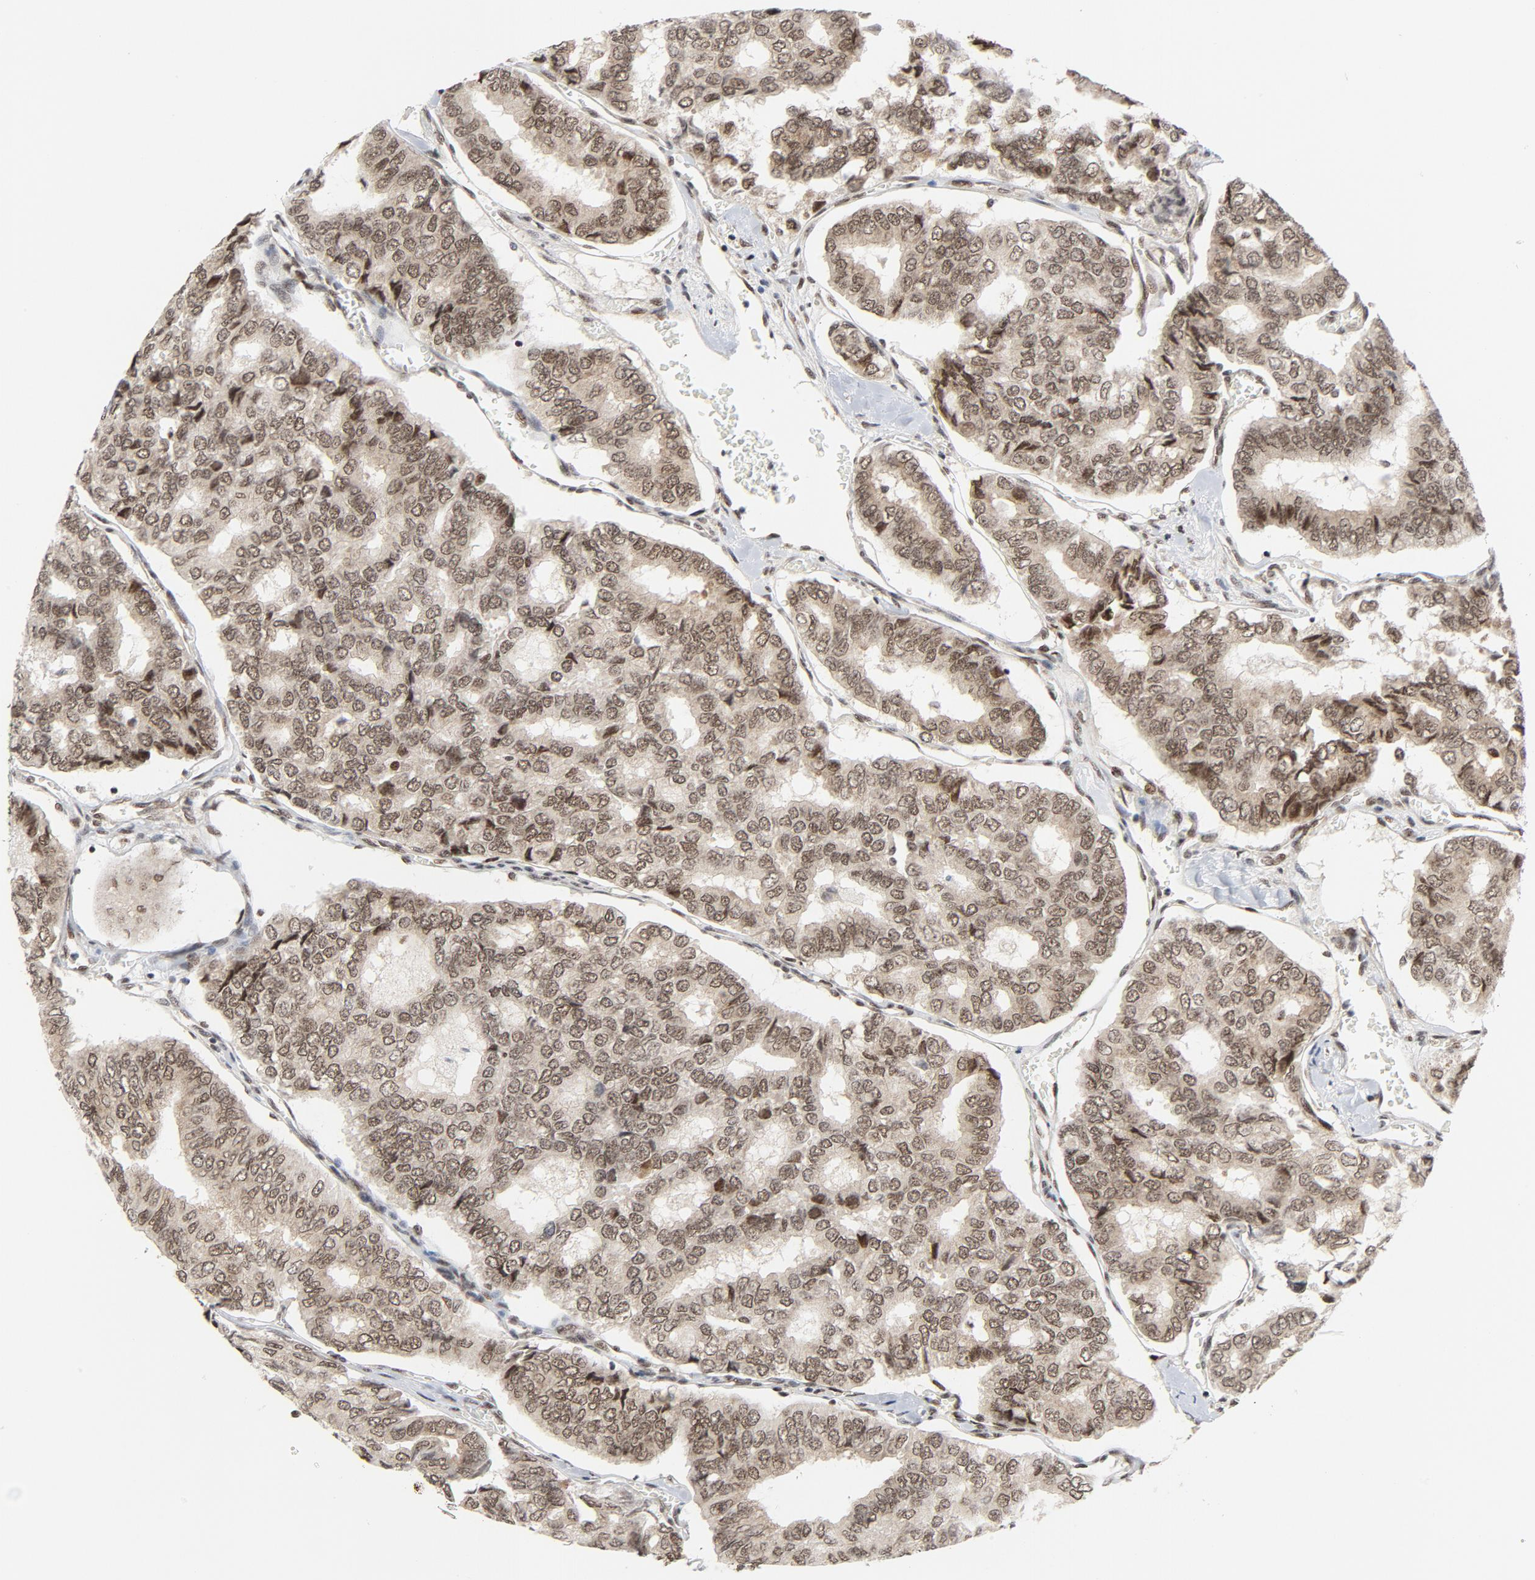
{"staining": {"intensity": "moderate", "quantity": ">75%", "location": "nuclear"}, "tissue": "thyroid cancer", "cell_type": "Tumor cells", "image_type": "cancer", "snomed": [{"axis": "morphology", "description": "Papillary adenocarcinoma, NOS"}, {"axis": "topography", "description": "Thyroid gland"}], "caption": "Papillary adenocarcinoma (thyroid) stained with a brown dye shows moderate nuclear positive staining in approximately >75% of tumor cells.", "gene": "ERCC1", "patient": {"sex": "female", "age": 35}}